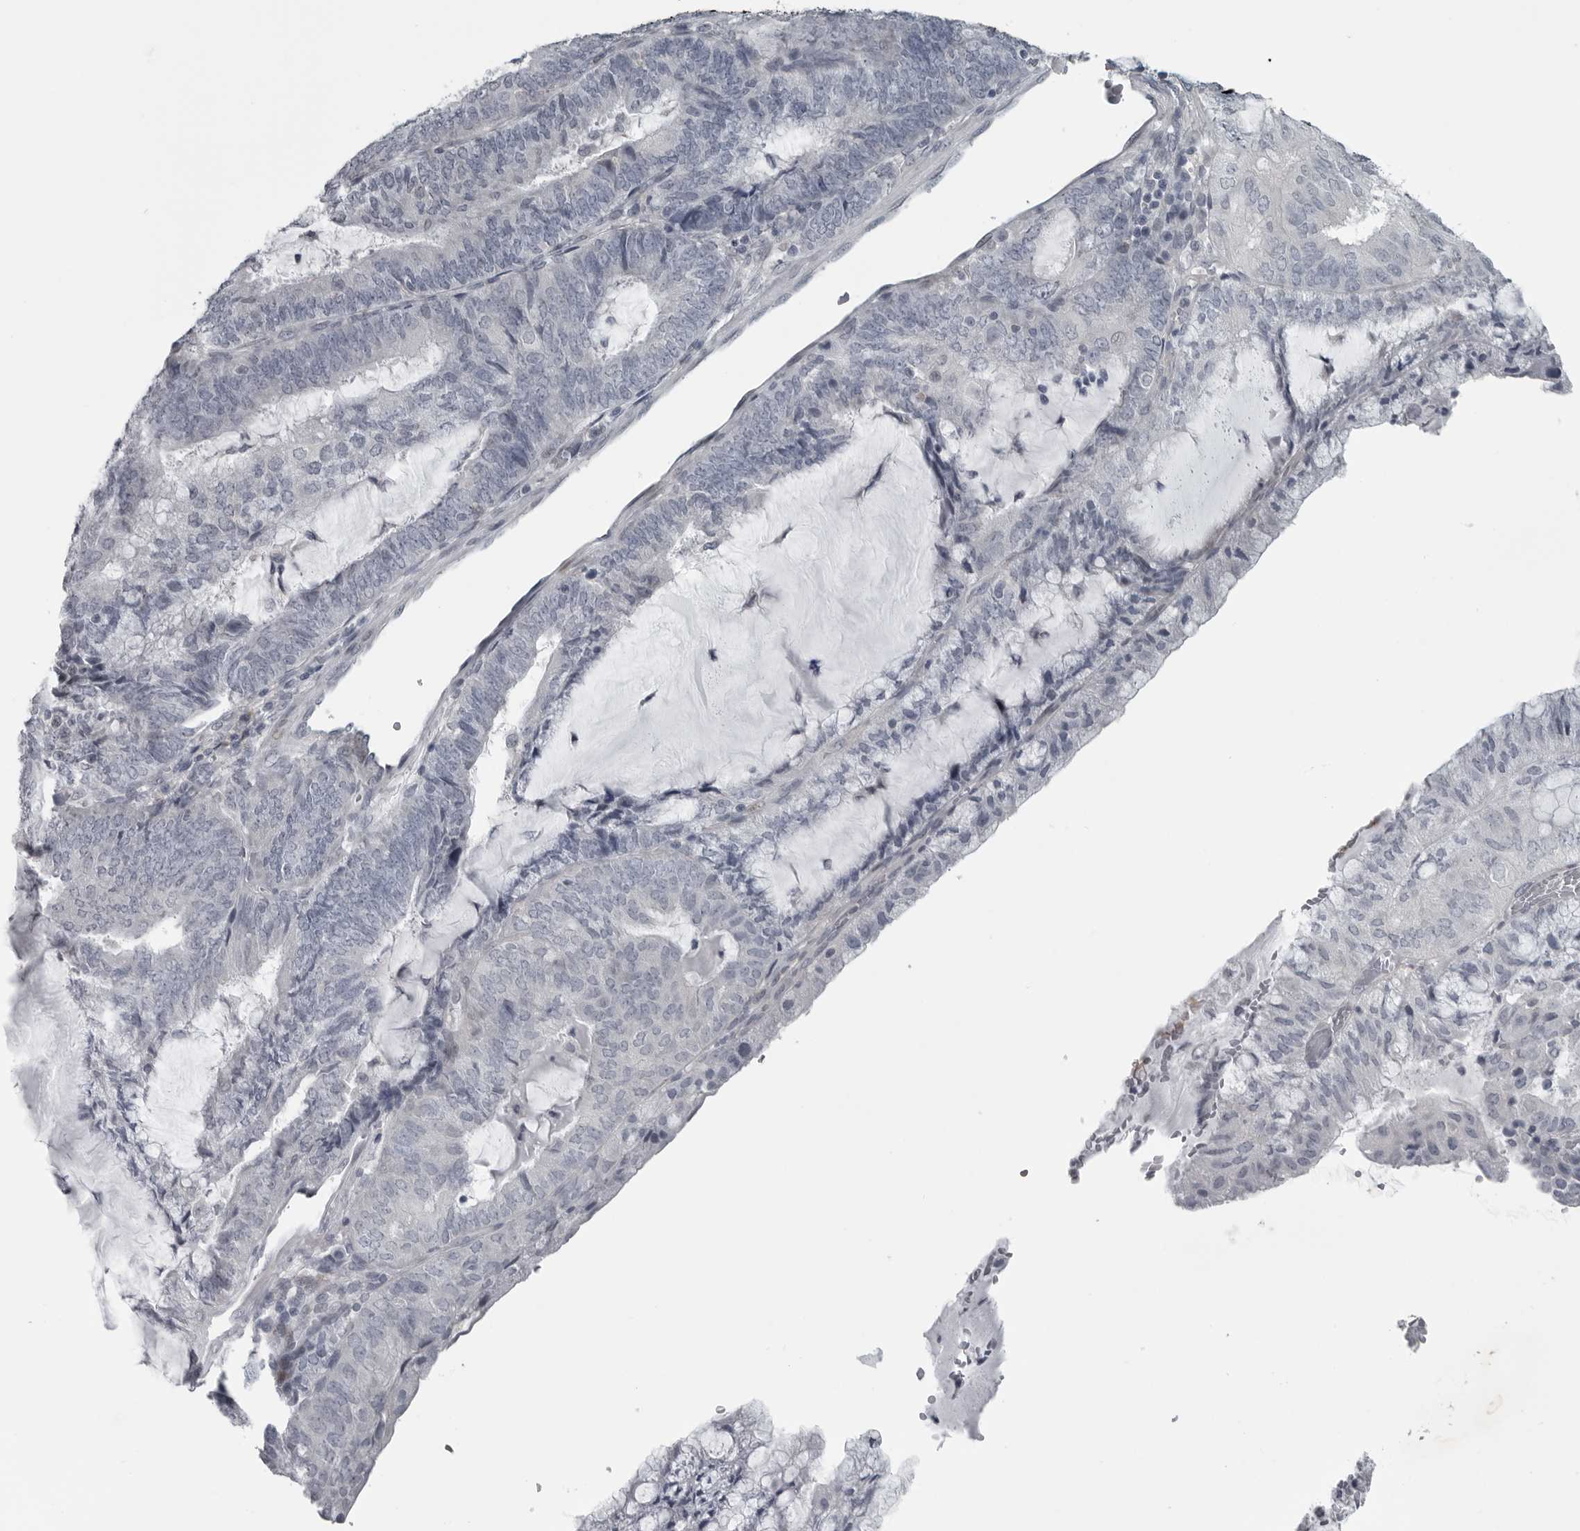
{"staining": {"intensity": "negative", "quantity": "none", "location": "none"}, "tissue": "endometrial cancer", "cell_type": "Tumor cells", "image_type": "cancer", "snomed": [{"axis": "morphology", "description": "Adenocarcinoma, NOS"}, {"axis": "topography", "description": "Endometrium"}], "caption": "Tumor cells show no significant protein staining in endometrial adenocarcinoma. The staining is performed using DAB brown chromogen with nuclei counter-stained in using hematoxylin.", "gene": "LYSMD1", "patient": {"sex": "female", "age": 81}}